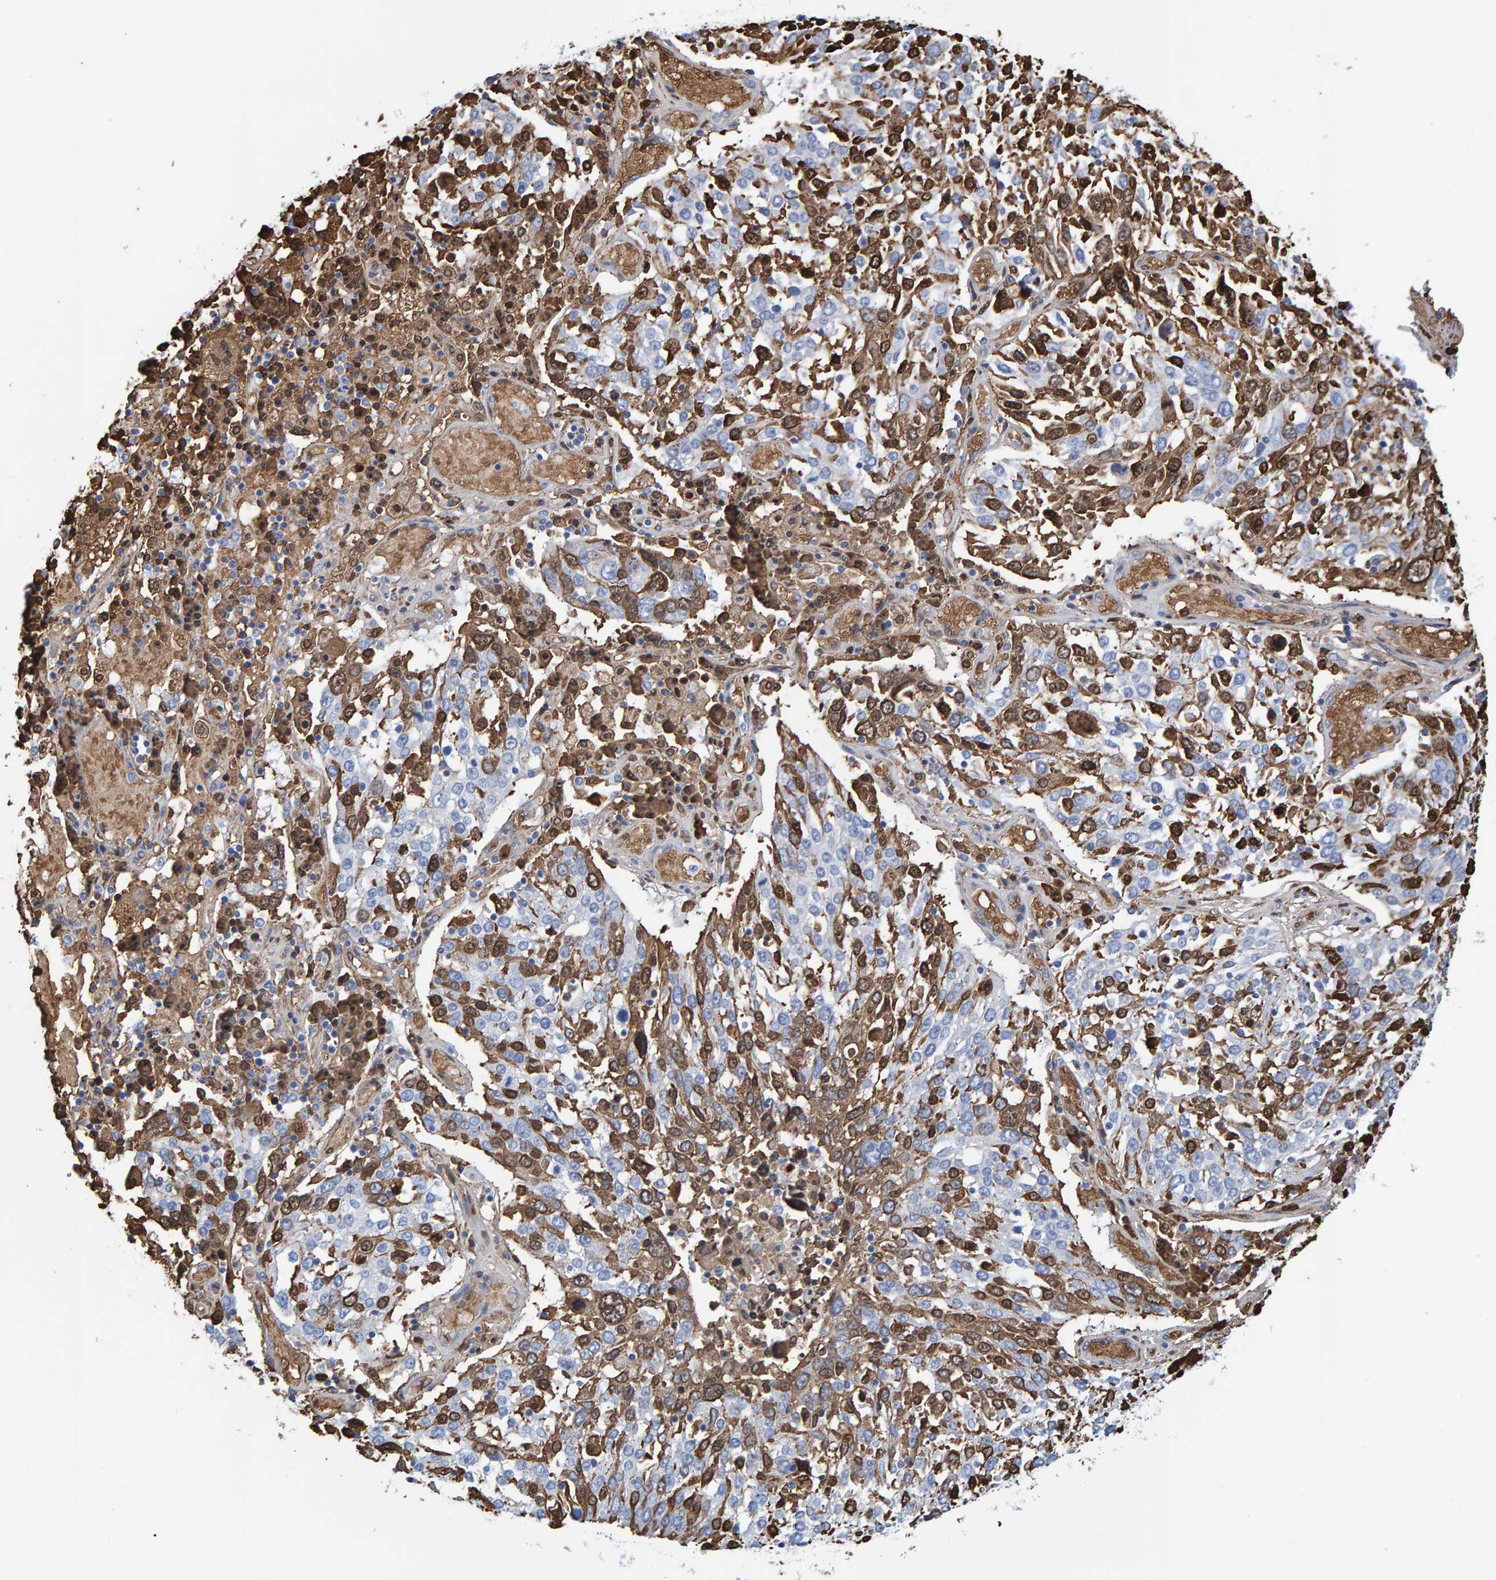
{"staining": {"intensity": "moderate", "quantity": "25%-75%", "location": "cytoplasmic/membranous,nuclear"}, "tissue": "lung cancer", "cell_type": "Tumor cells", "image_type": "cancer", "snomed": [{"axis": "morphology", "description": "Squamous cell carcinoma, NOS"}, {"axis": "topography", "description": "Lung"}], "caption": "Tumor cells exhibit moderate cytoplasmic/membranous and nuclear expression in about 25%-75% of cells in squamous cell carcinoma (lung).", "gene": "VPS9D1", "patient": {"sex": "male", "age": 65}}